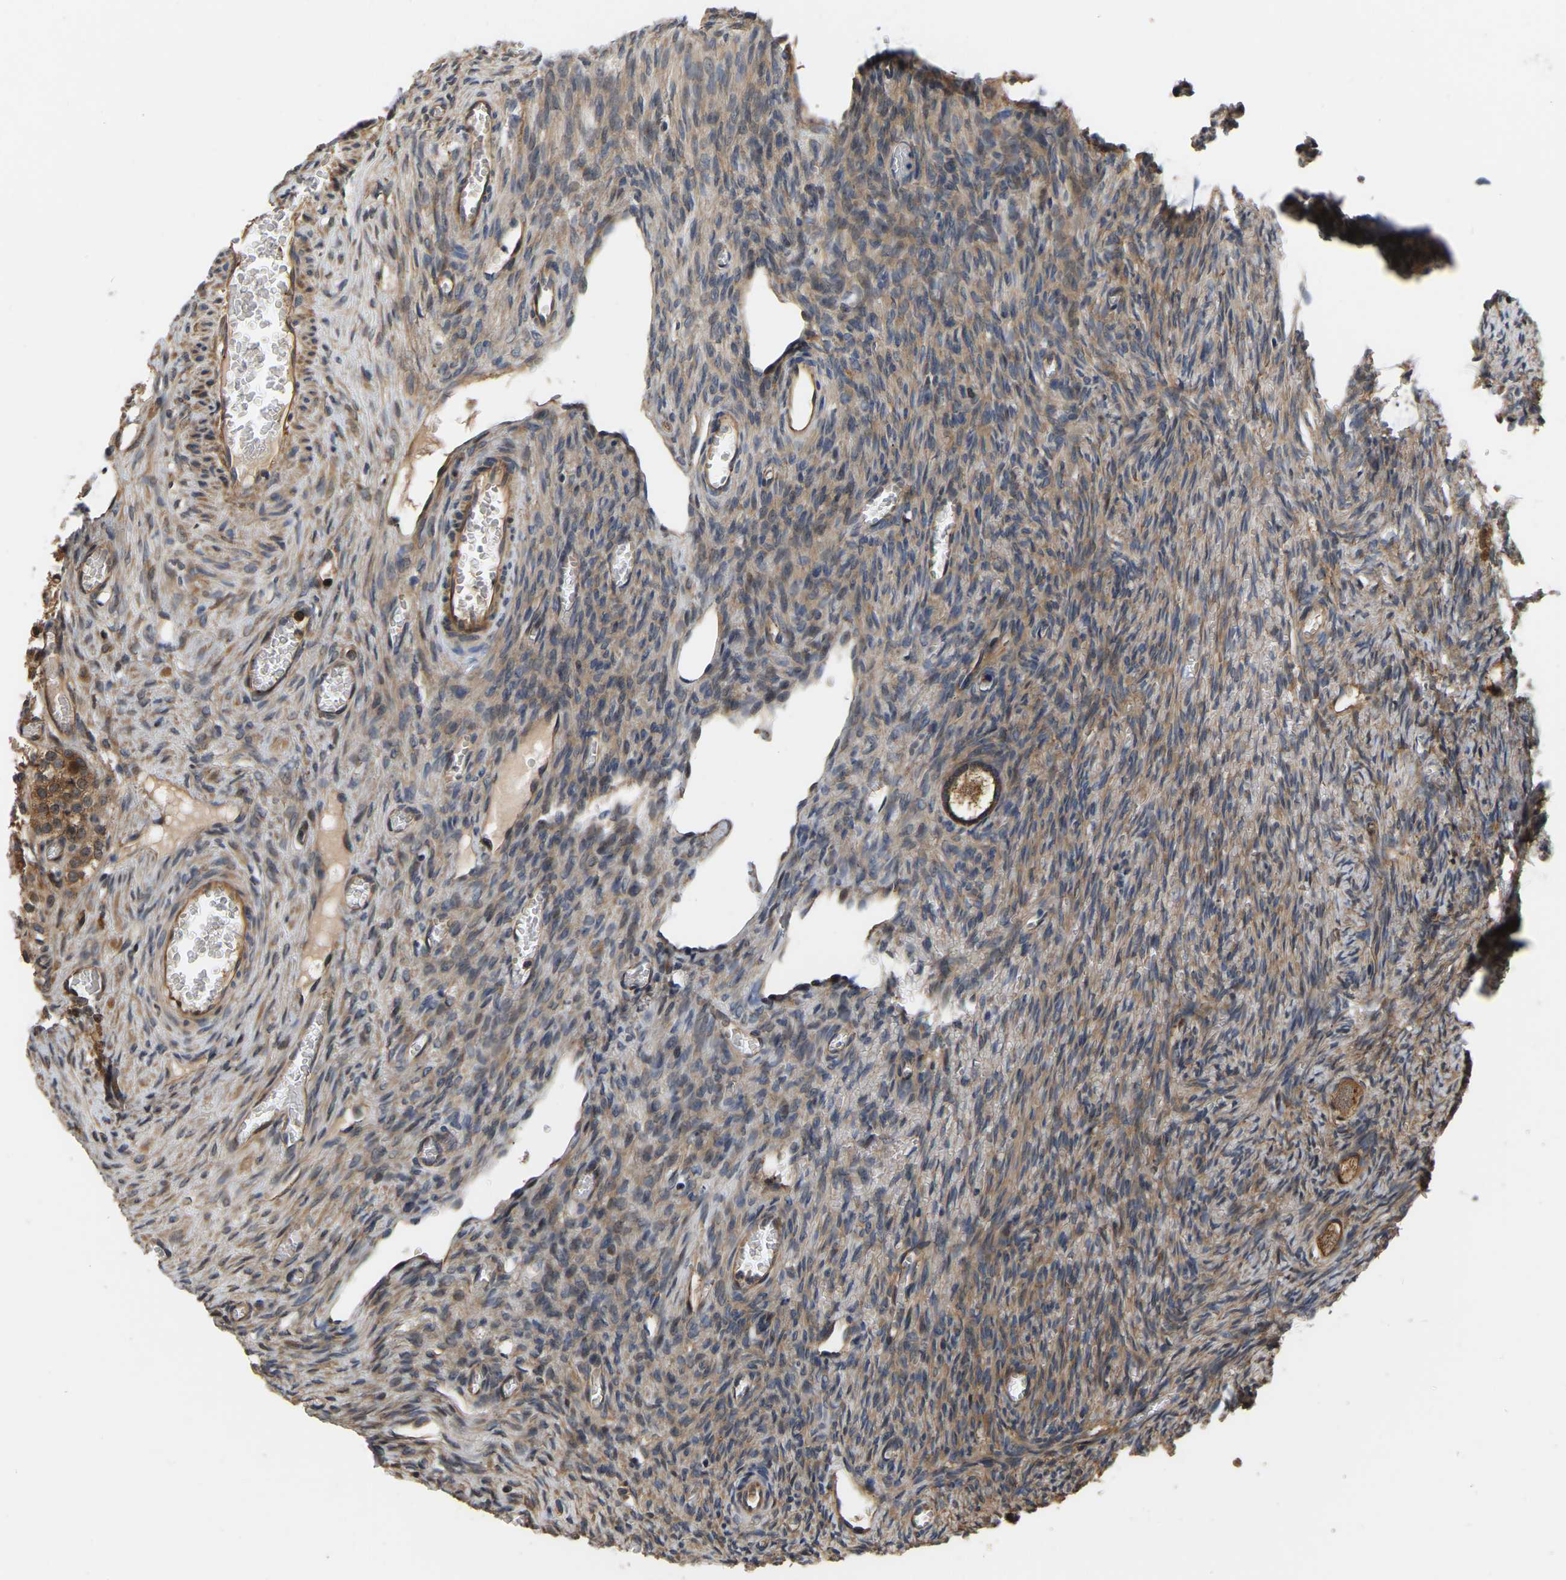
{"staining": {"intensity": "moderate", "quantity": ">75%", "location": "cytoplasmic/membranous"}, "tissue": "ovary", "cell_type": "Follicle cells", "image_type": "normal", "snomed": [{"axis": "morphology", "description": "Normal tissue, NOS"}, {"axis": "topography", "description": "Ovary"}], "caption": "Immunohistochemistry histopathology image of benign ovary stained for a protein (brown), which shows medium levels of moderate cytoplasmic/membranous expression in approximately >75% of follicle cells.", "gene": "GARS1", "patient": {"sex": "female", "age": 27}}